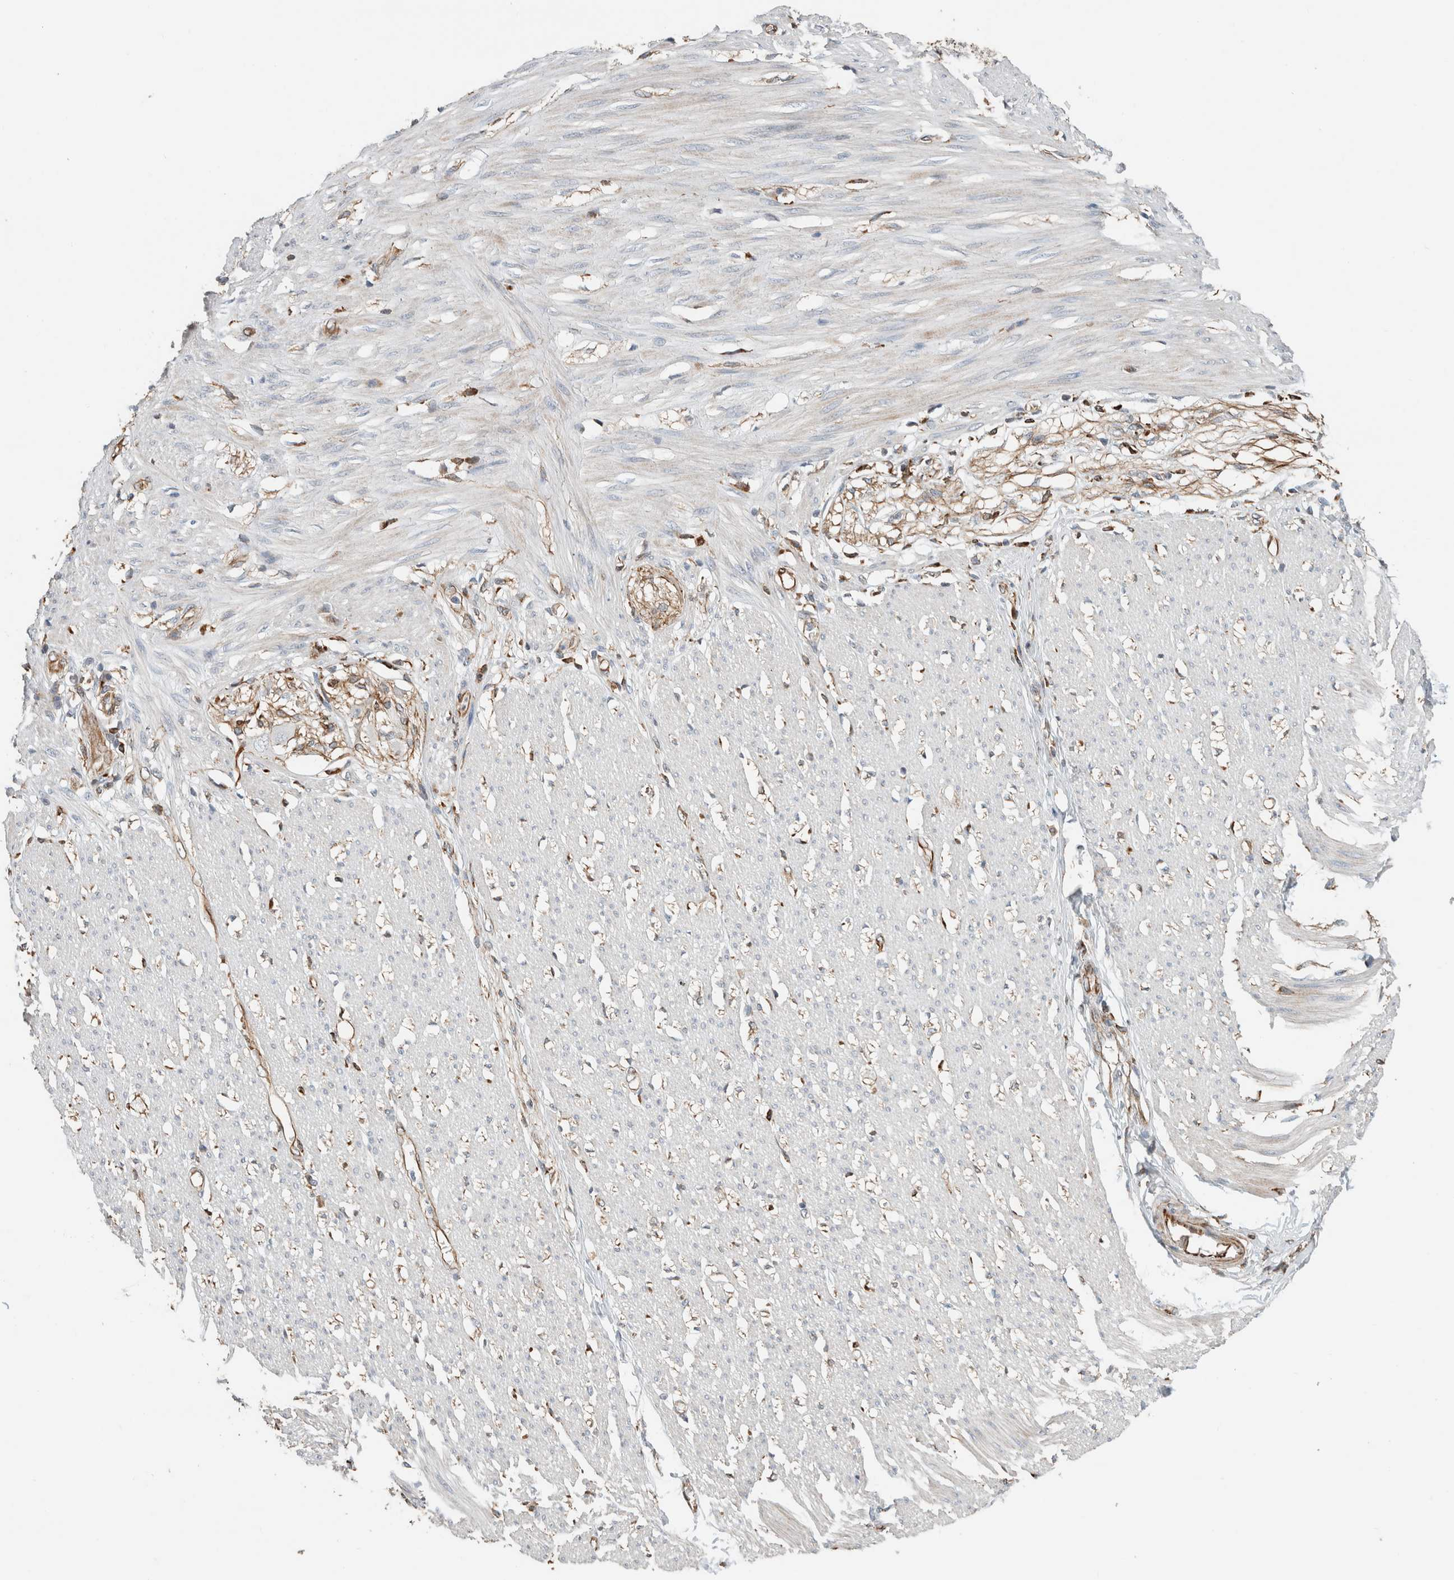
{"staining": {"intensity": "weak", "quantity": "<25%", "location": "cytoplasmic/membranous"}, "tissue": "smooth muscle", "cell_type": "Smooth muscle cells", "image_type": "normal", "snomed": [{"axis": "morphology", "description": "Normal tissue, NOS"}, {"axis": "morphology", "description": "Adenocarcinoma, NOS"}, {"axis": "topography", "description": "Colon"}, {"axis": "topography", "description": "Peripheral nerve tissue"}], "caption": "Immunohistochemistry histopathology image of benign smooth muscle stained for a protein (brown), which reveals no expression in smooth muscle cells. (DAB (3,3'-diaminobenzidine) IHC with hematoxylin counter stain).", "gene": "LY86", "patient": {"sex": "male", "age": 14}}